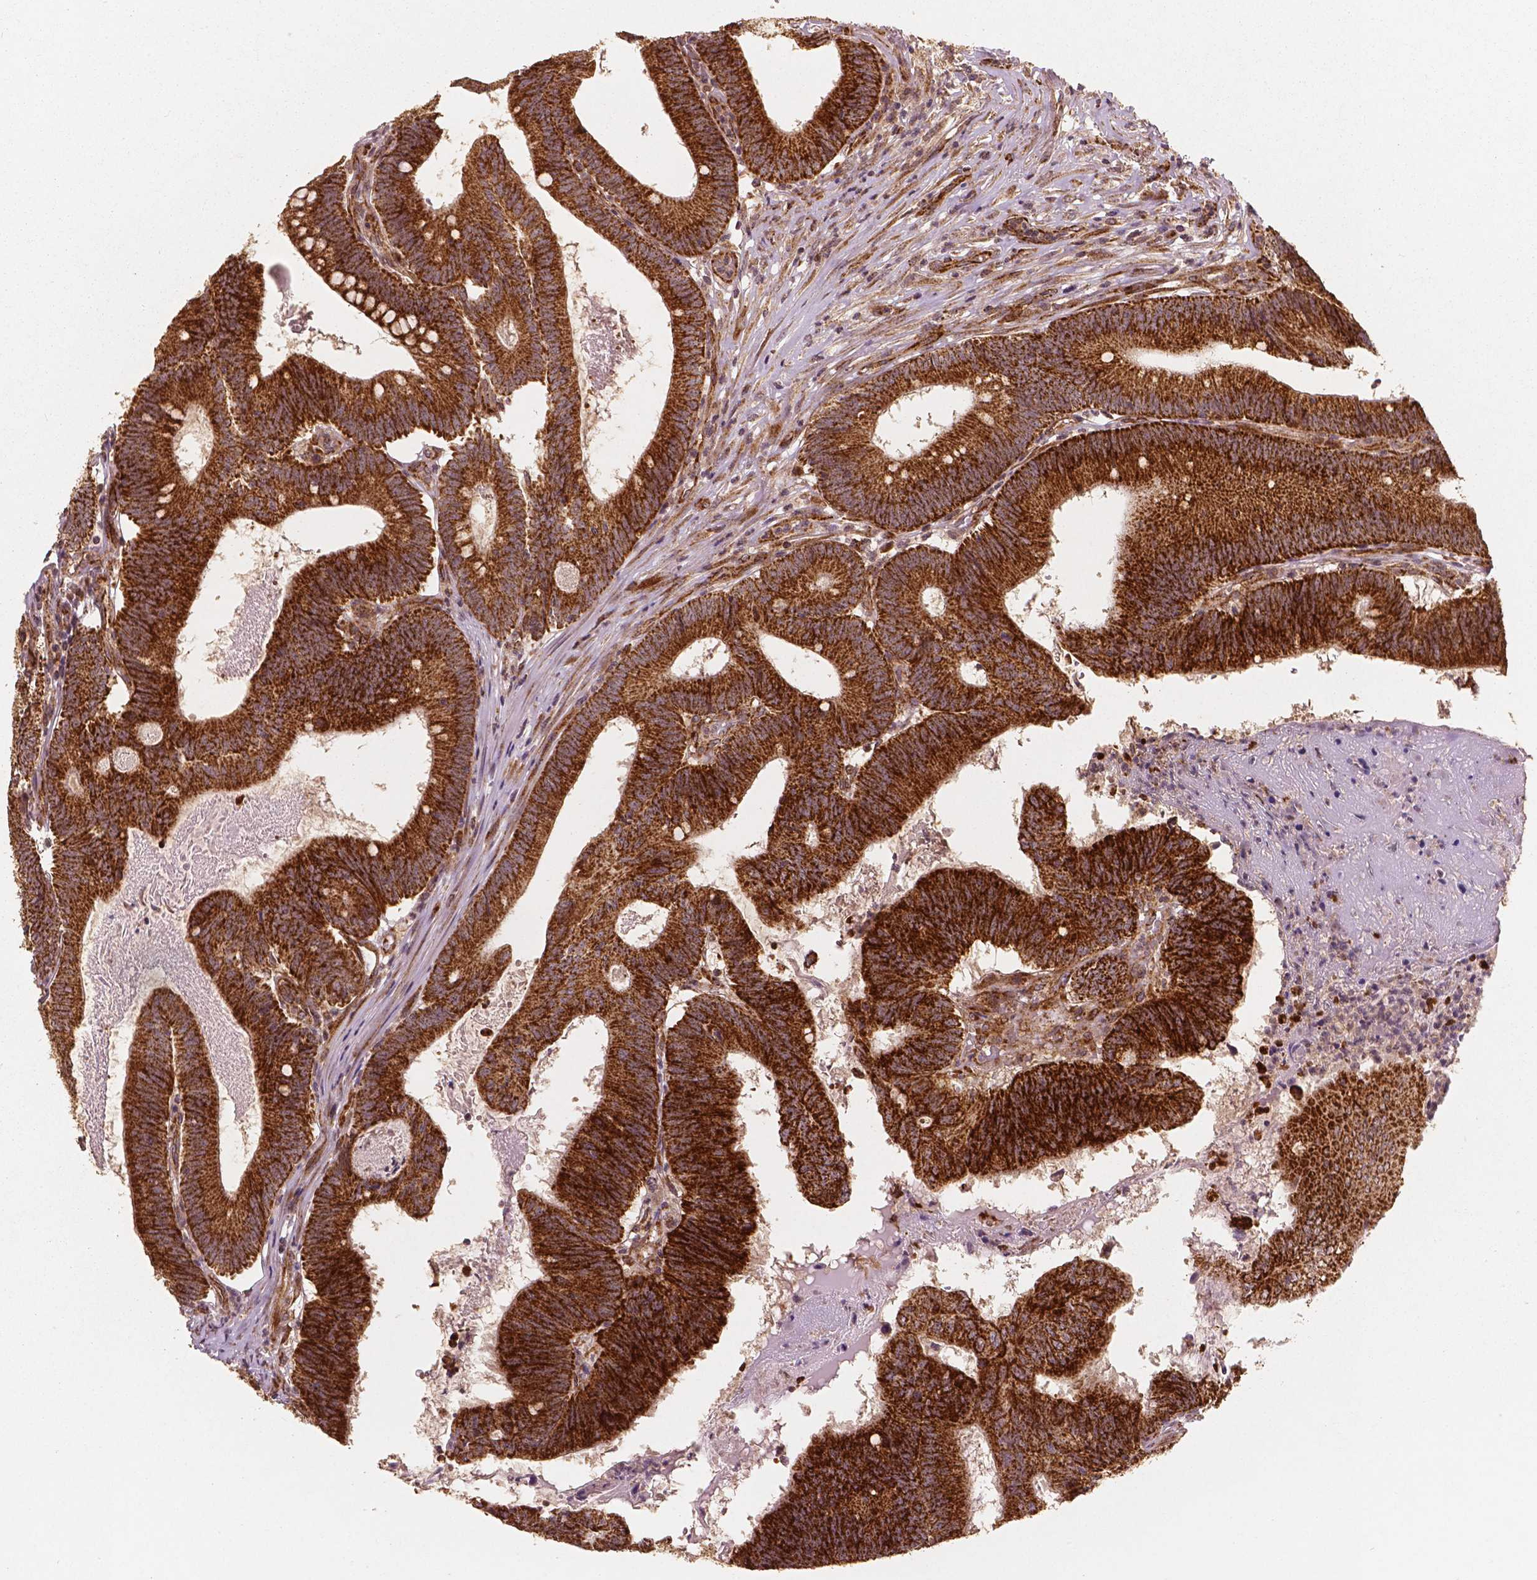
{"staining": {"intensity": "strong", "quantity": ">75%", "location": "cytoplasmic/membranous"}, "tissue": "colorectal cancer", "cell_type": "Tumor cells", "image_type": "cancer", "snomed": [{"axis": "morphology", "description": "Adenocarcinoma, NOS"}, {"axis": "topography", "description": "Colon"}], "caption": "Protein staining demonstrates strong cytoplasmic/membranous positivity in approximately >75% of tumor cells in colorectal cancer.", "gene": "PGAM5", "patient": {"sex": "female", "age": 70}}